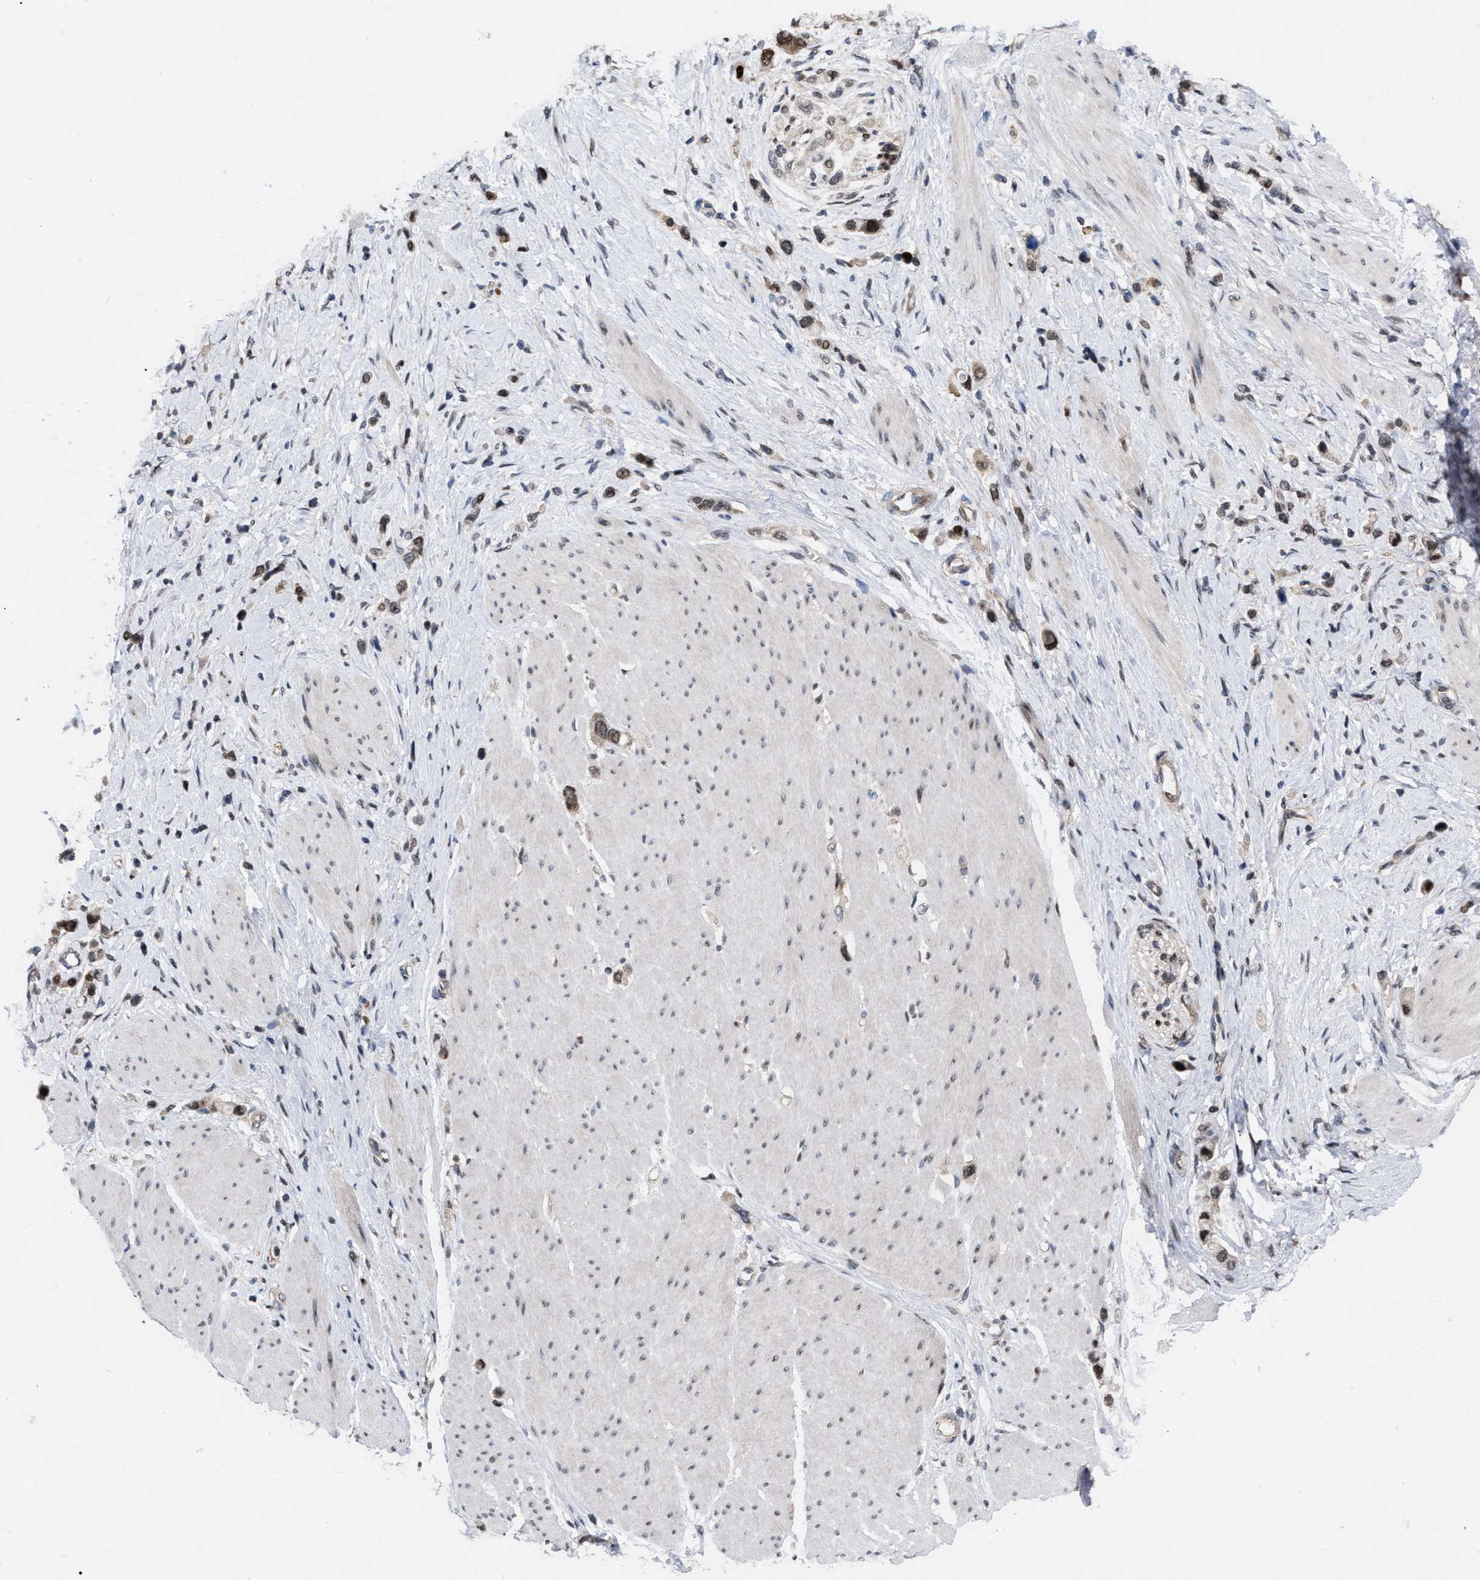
{"staining": {"intensity": "strong", "quantity": "25%-75%", "location": "nuclear"}, "tissue": "stomach cancer", "cell_type": "Tumor cells", "image_type": "cancer", "snomed": [{"axis": "morphology", "description": "Adenocarcinoma, NOS"}, {"axis": "topography", "description": "Stomach"}], "caption": "A micrograph of stomach adenocarcinoma stained for a protein exhibits strong nuclear brown staining in tumor cells. The staining was performed using DAB, with brown indicating positive protein expression. Nuclei are stained blue with hematoxylin.", "gene": "MDM4", "patient": {"sex": "female", "age": 65}}